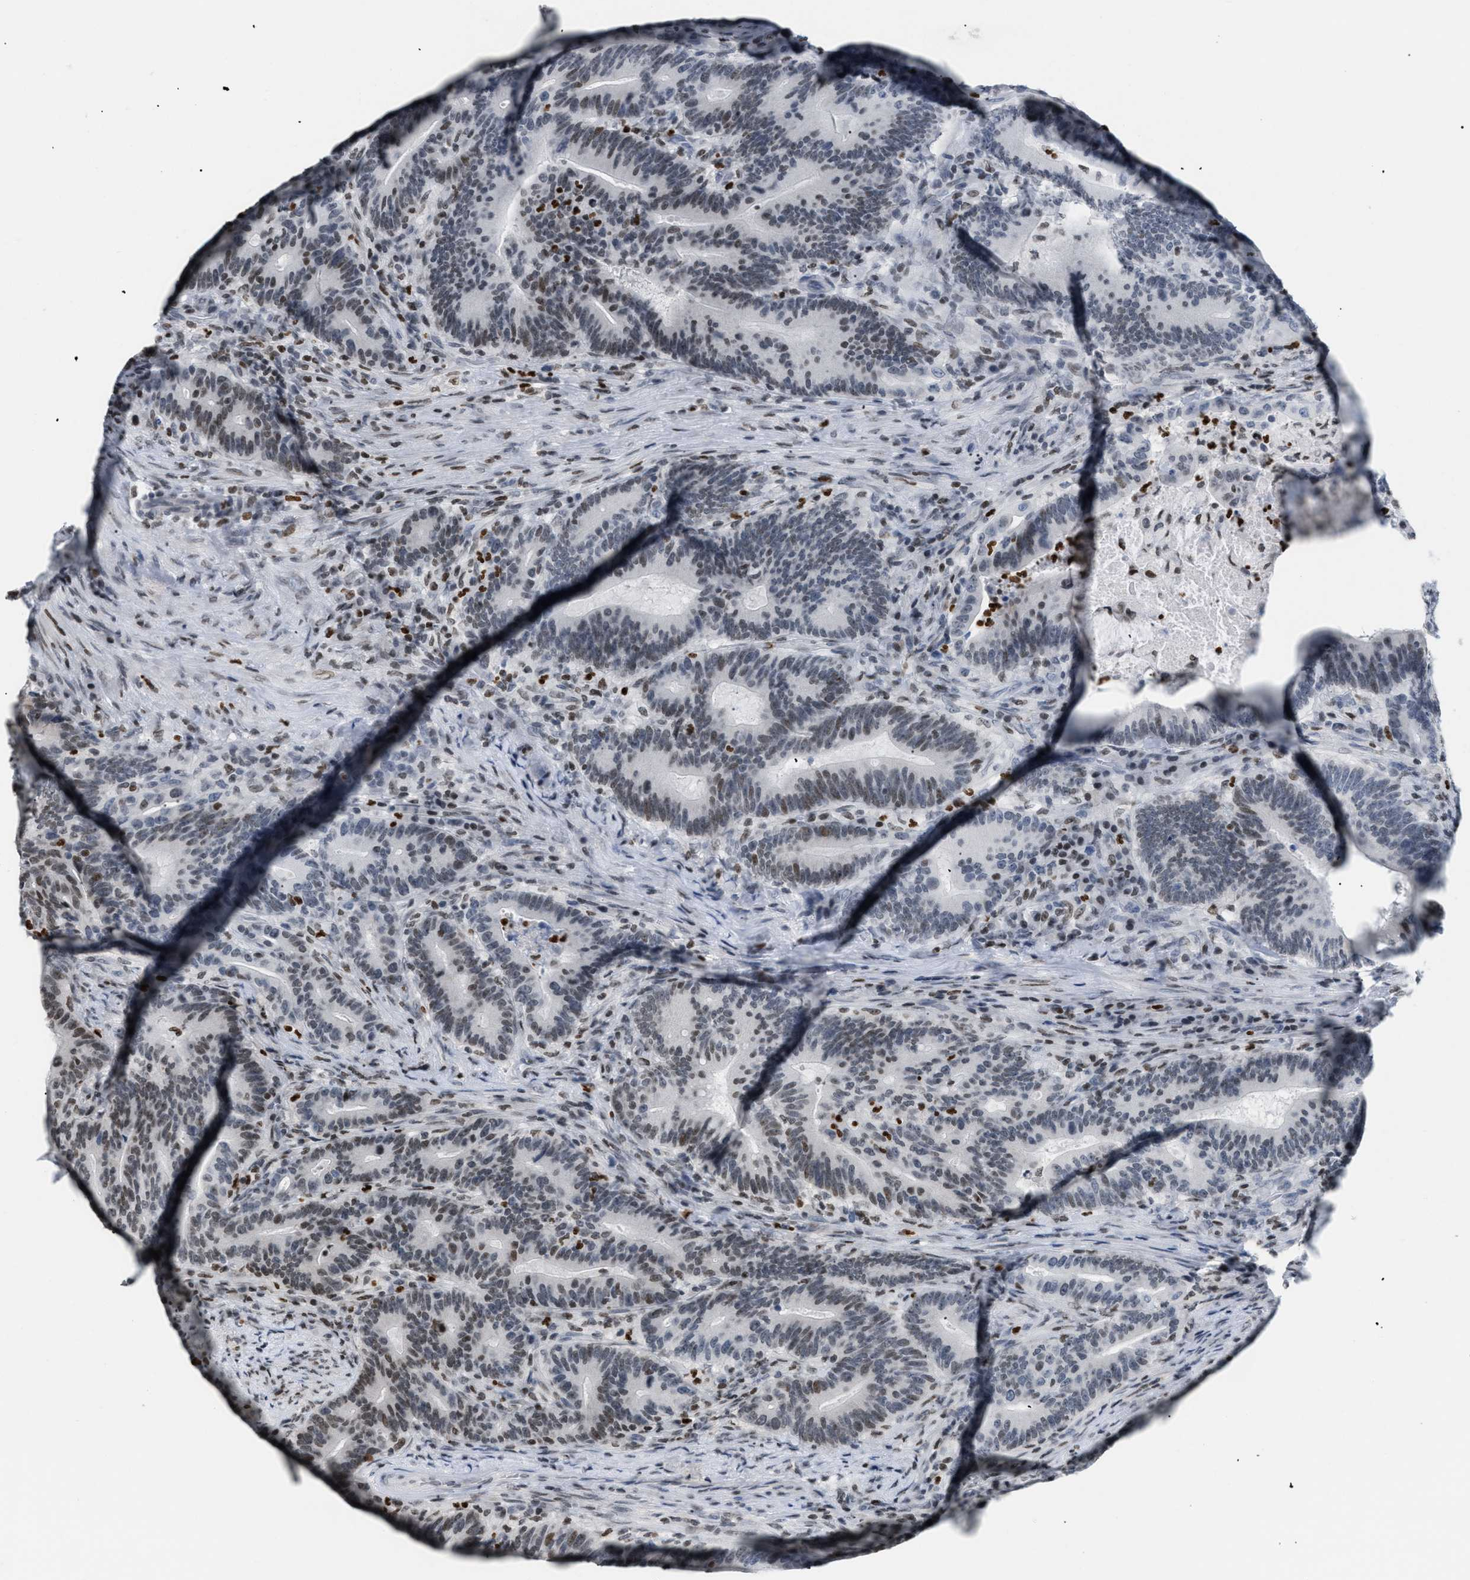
{"staining": {"intensity": "weak", "quantity": ">75%", "location": "nuclear"}, "tissue": "colorectal cancer", "cell_type": "Tumor cells", "image_type": "cancer", "snomed": [{"axis": "morphology", "description": "Normal tissue, NOS"}, {"axis": "morphology", "description": "Adenocarcinoma, NOS"}, {"axis": "topography", "description": "Colon"}], "caption": "Immunohistochemical staining of colorectal adenocarcinoma displays weak nuclear protein staining in approximately >75% of tumor cells.", "gene": "HMGN2", "patient": {"sex": "female", "age": 66}}